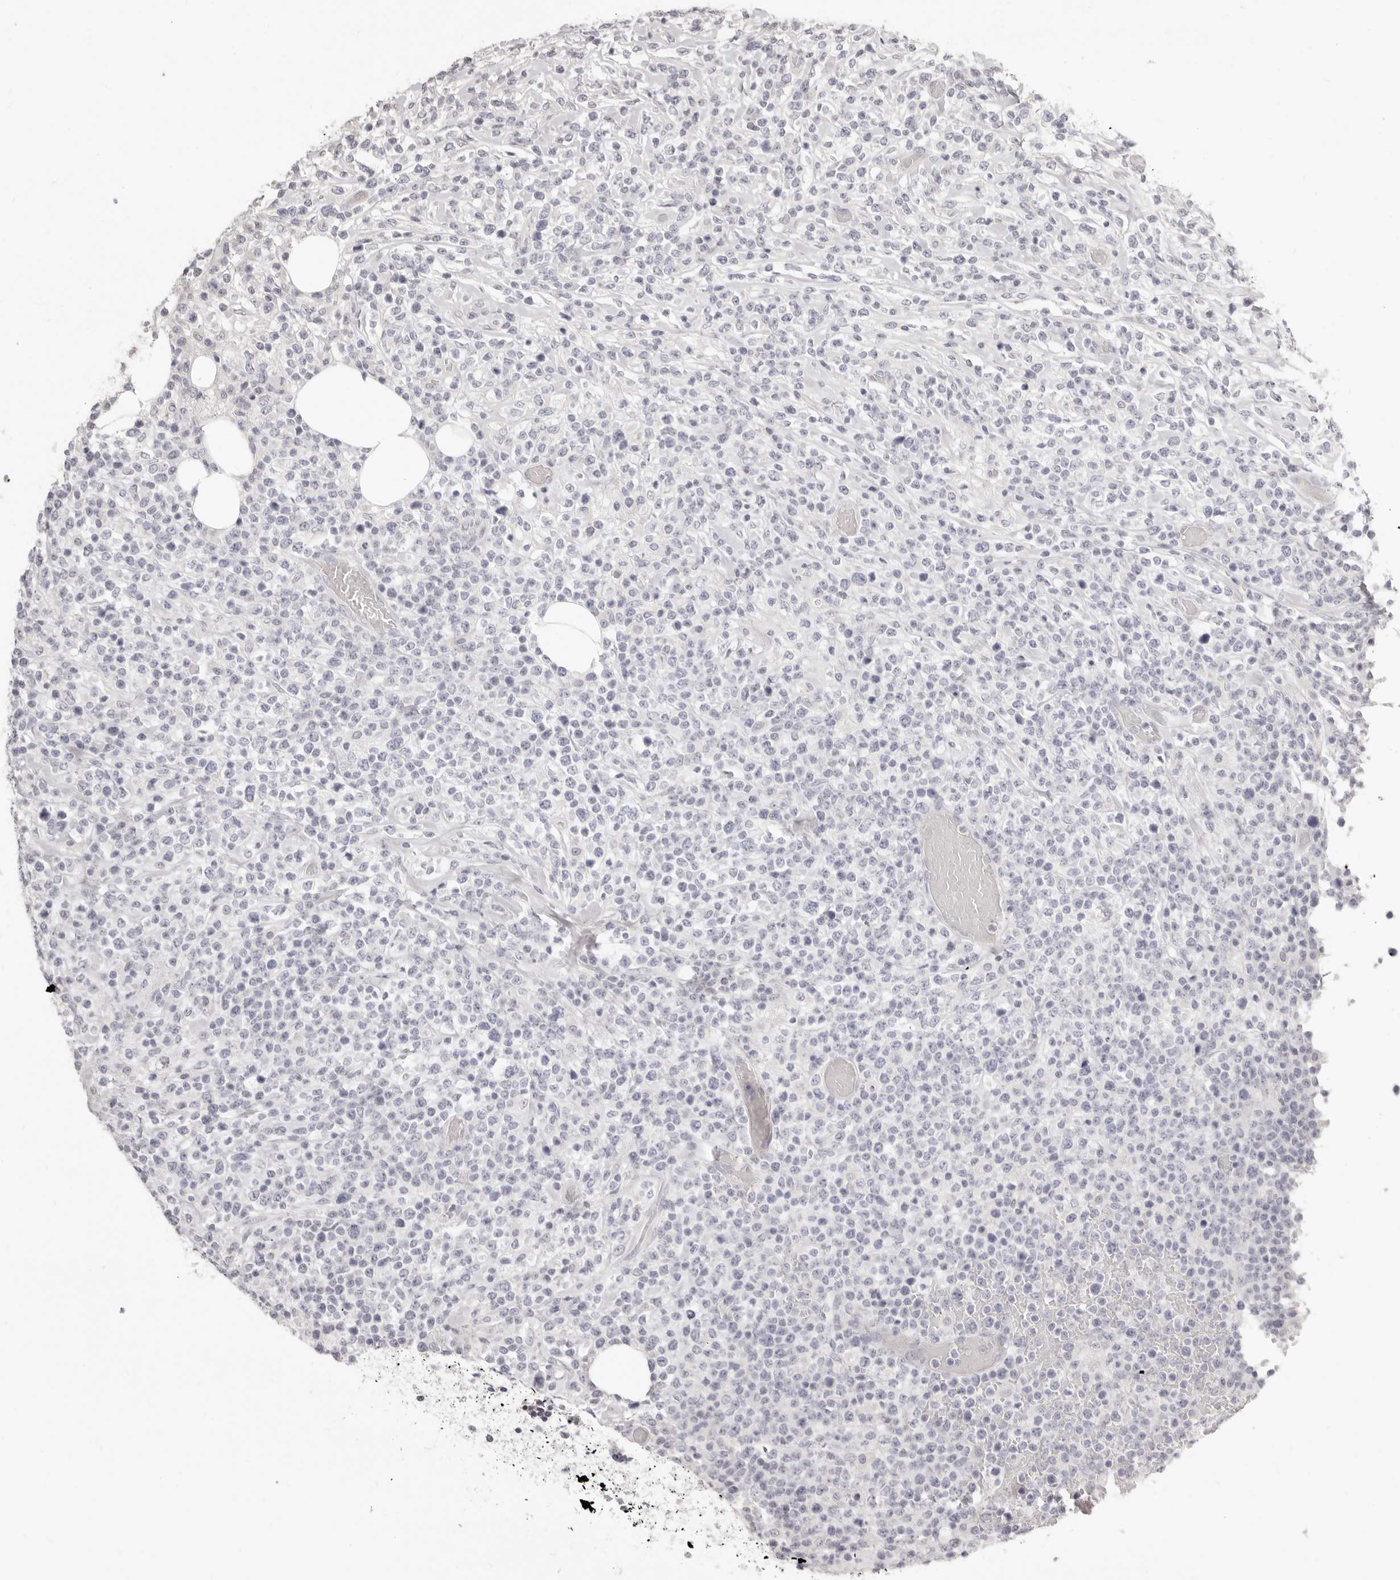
{"staining": {"intensity": "negative", "quantity": "none", "location": "none"}, "tissue": "lymphoma", "cell_type": "Tumor cells", "image_type": "cancer", "snomed": [{"axis": "morphology", "description": "Malignant lymphoma, non-Hodgkin's type, High grade"}, {"axis": "topography", "description": "Colon"}], "caption": "Tumor cells are negative for protein expression in human lymphoma. (Stains: DAB (3,3'-diaminobenzidine) IHC with hematoxylin counter stain, Microscopy: brightfield microscopy at high magnification).", "gene": "FABP1", "patient": {"sex": "female", "age": 53}}